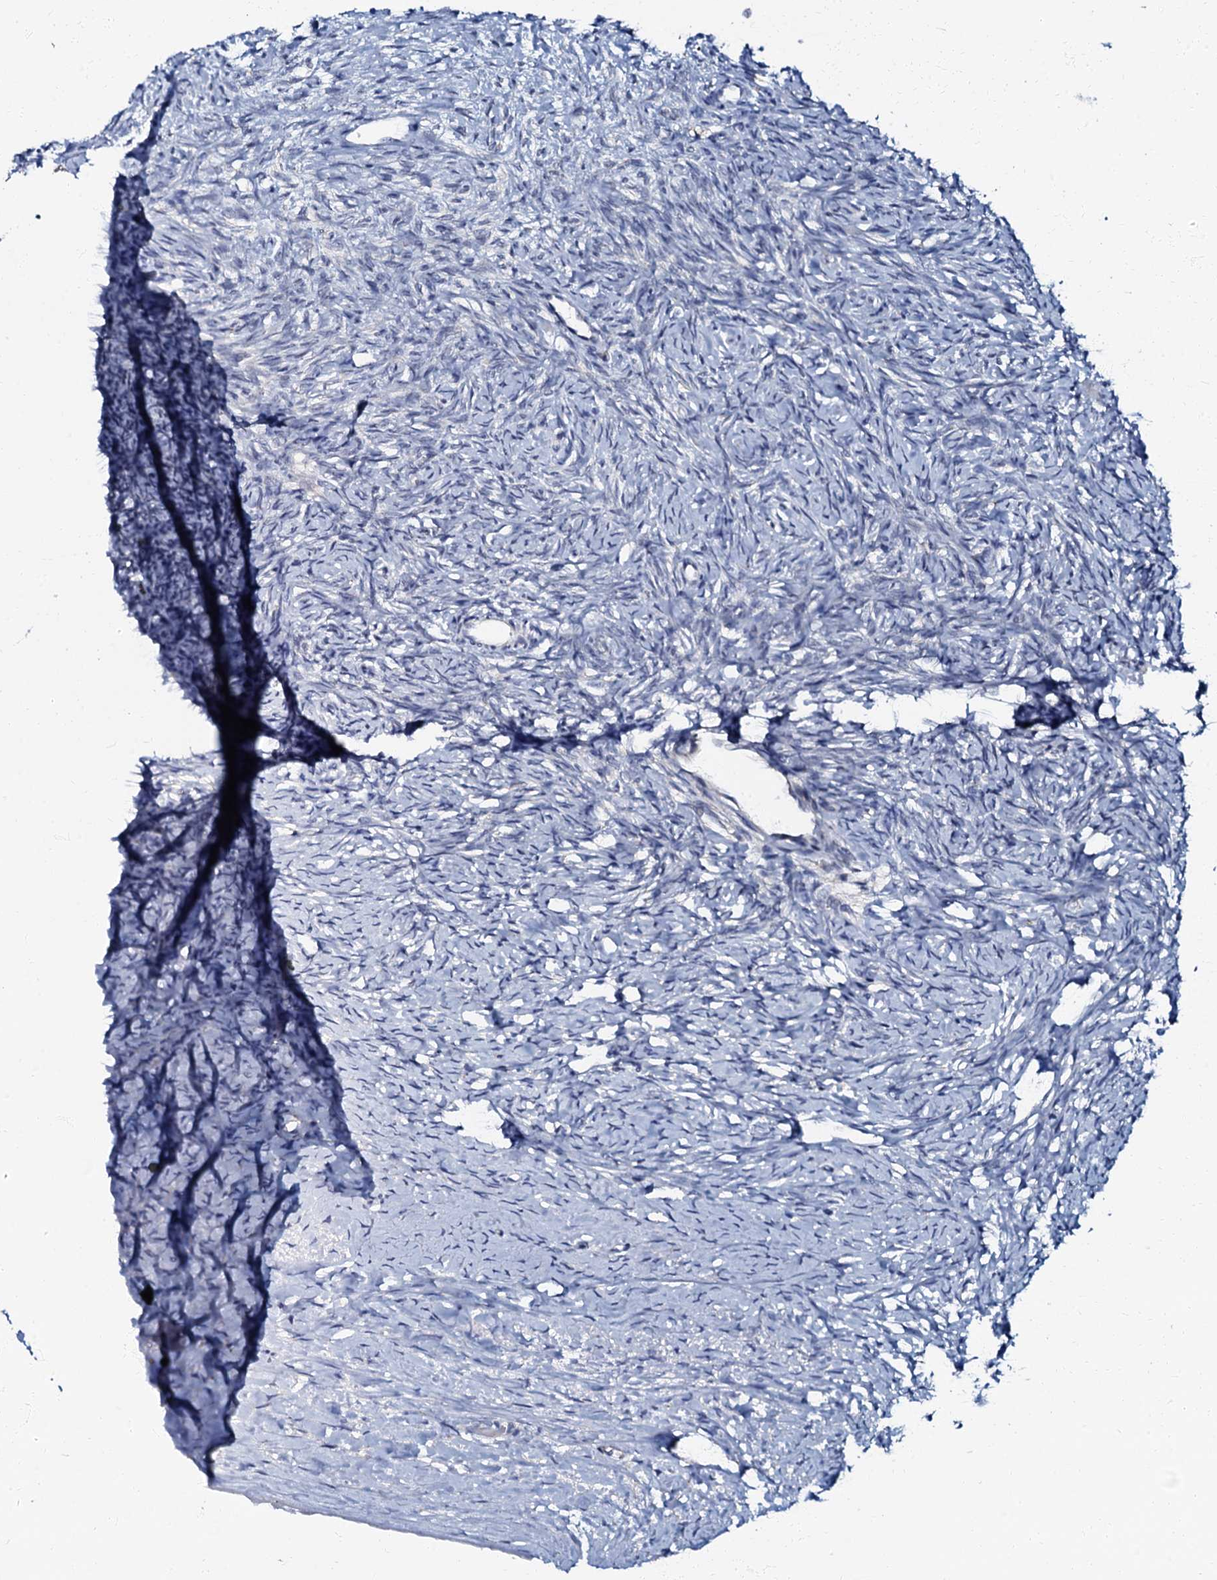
{"staining": {"intensity": "negative", "quantity": "none", "location": "none"}, "tissue": "ovary", "cell_type": "Ovarian stroma cells", "image_type": "normal", "snomed": [{"axis": "morphology", "description": "Normal tissue, NOS"}, {"axis": "morphology", "description": "Developmental malformation"}, {"axis": "topography", "description": "Ovary"}], "caption": "Immunohistochemistry (IHC) of normal ovary shows no staining in ovarian stroma cells.", "gene": "MRPL51", "patient": {"sex": "female", "age": 39}}